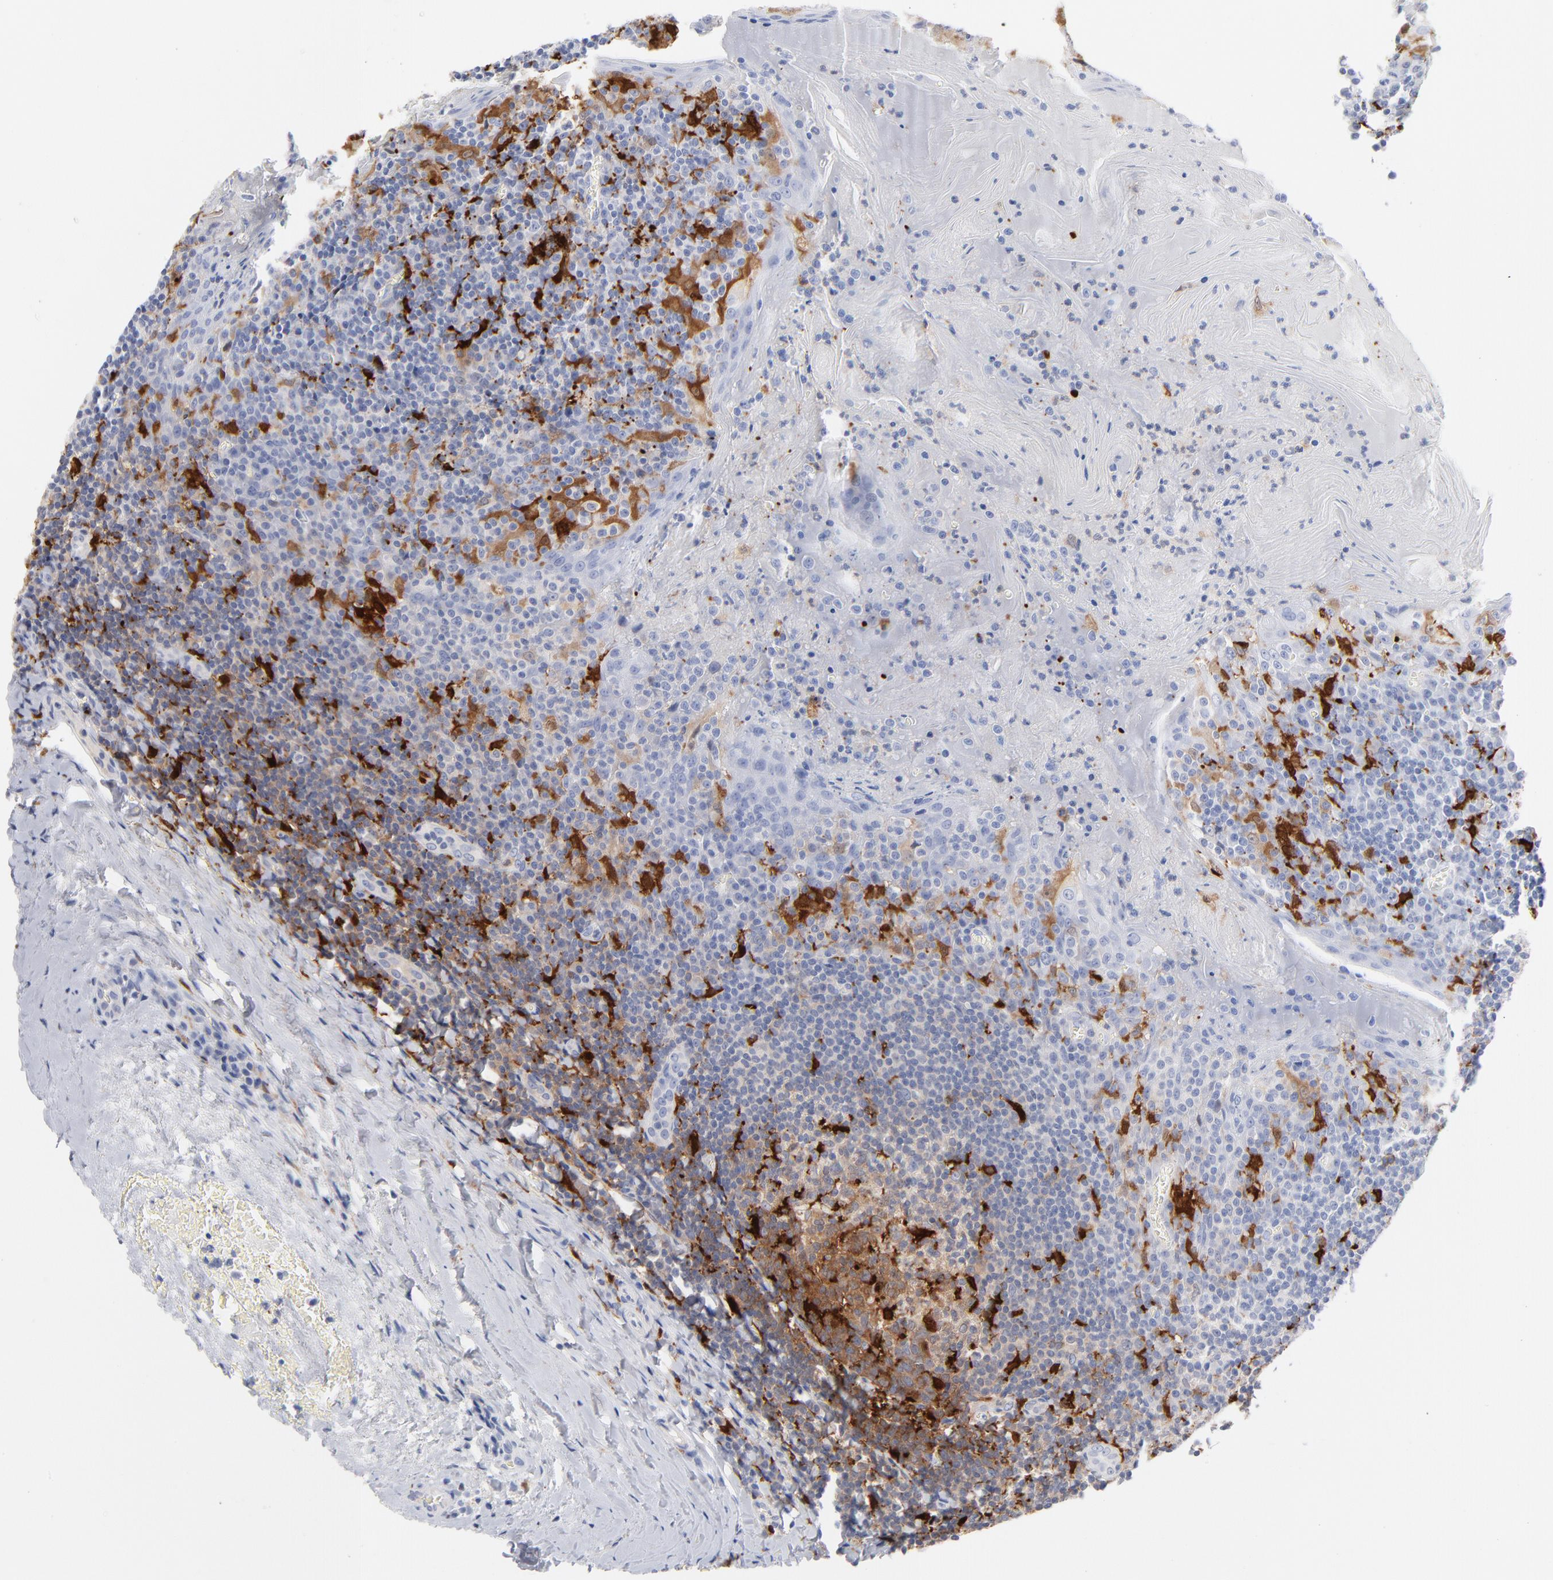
{"staining": {"intensity": "negative", "quantity": "none", "location": "none"}, "tissue": "tonsil", "cell_type": "Germinal center cells", "image_type": "normal", "snomed": [{"axis": "morphology", "description": "Normal tissue, NOS"}, {"axis": "topography", "description": "Tonsil"}], "caption": "An image of human tonsil is negative for staining in germinal center cells. The staining is performed using DAB brown chromogen with nuclei counter-stained in using hematoxylin.", "gene": "IFIT2", "patient": {"sex": "male", "age": 31}}